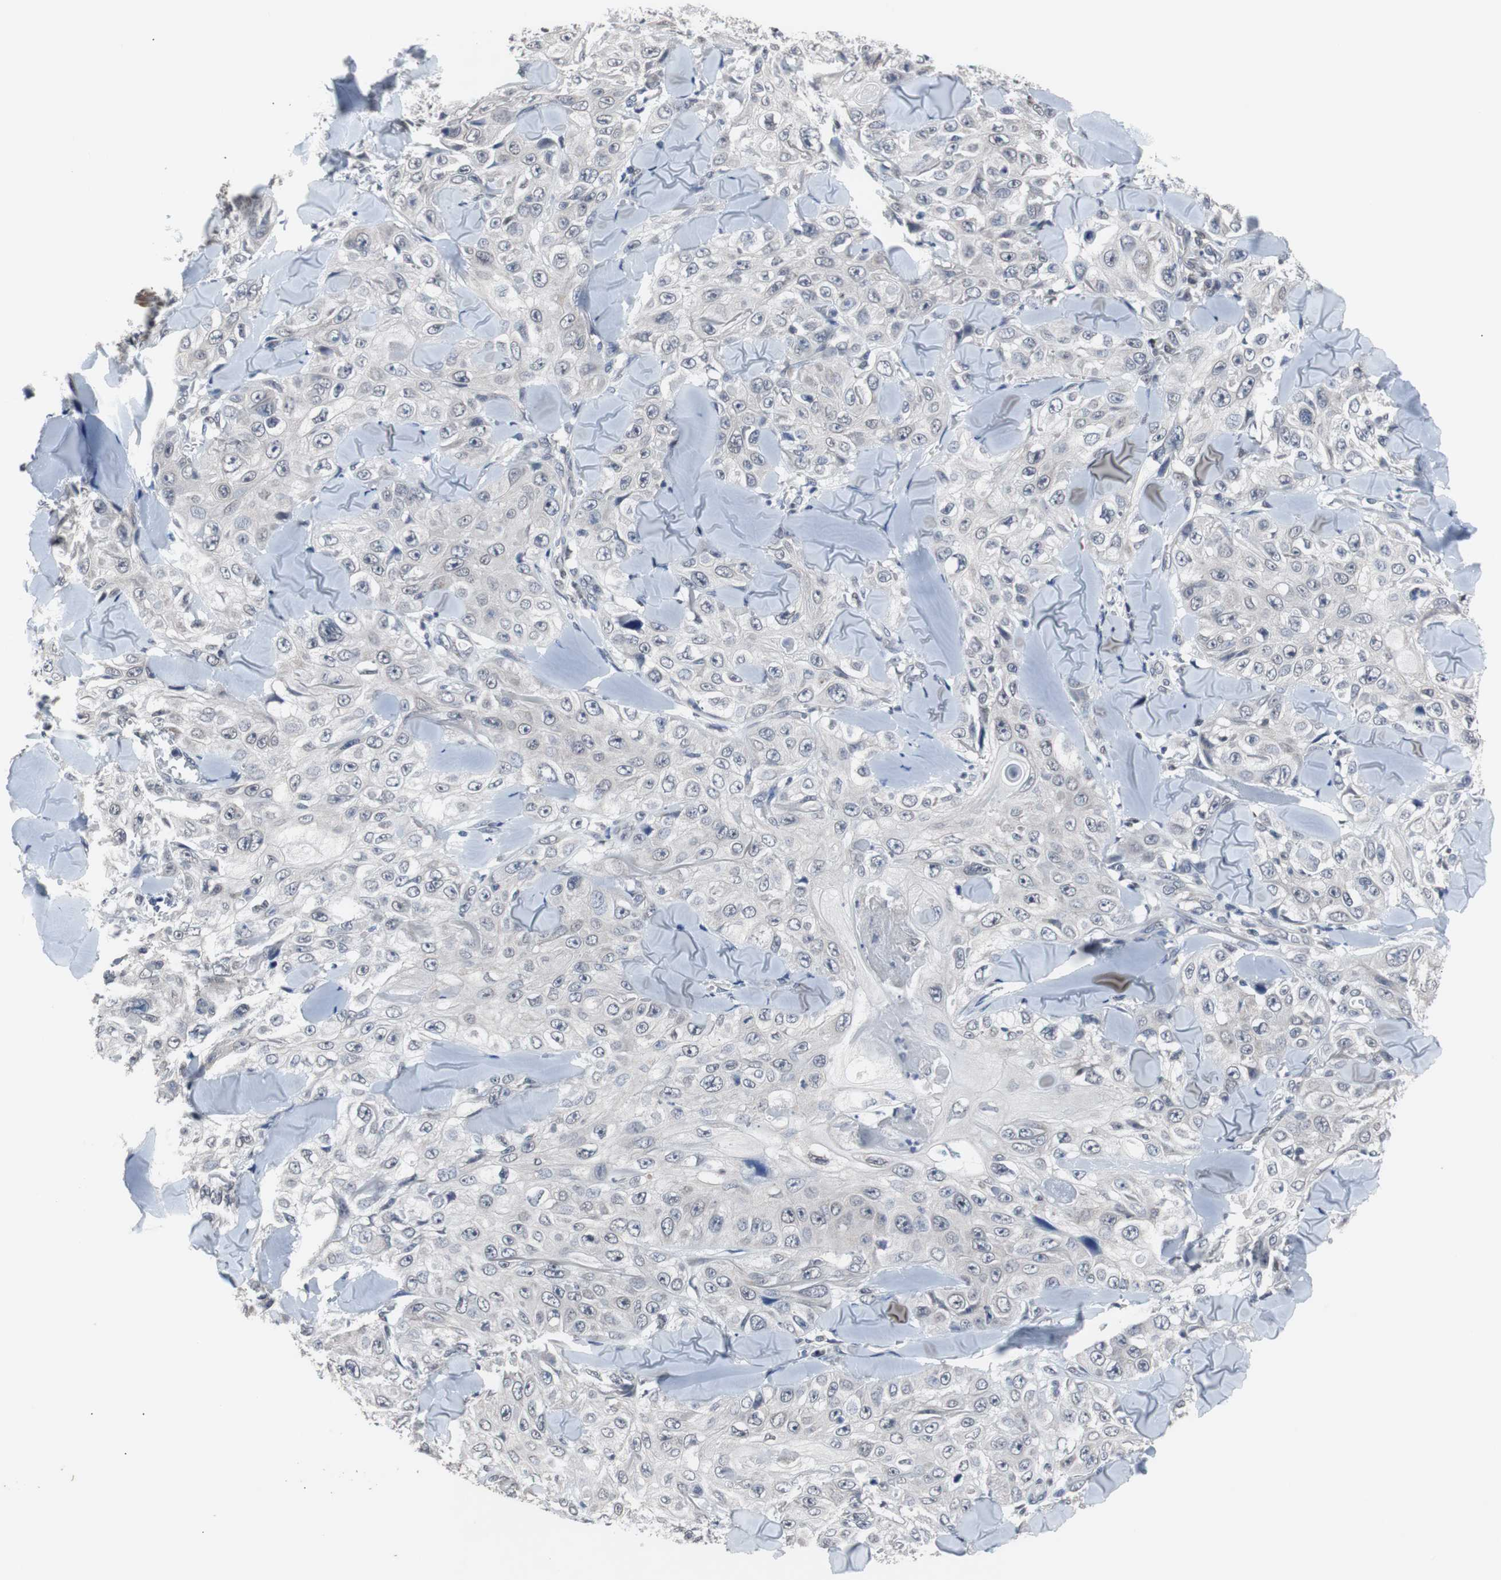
{"staining": {"intensity": "negative", "quantity": "none", "location": "none"}, "tissue": "skin cancer", "cell_type": "Tumor cells", "image_type": "cancer", "snomed": [{"axis": "morphology", "description": "Squamous cell carcinoma, NOS"}, {"axis": "topography", "description": "Skin"}], "caption": "Immunohistochemistry (IHC) image of neoplastic tissue: skin cancer (squamous cell carcinoma) stained with DAB (3,3'-diaminobenzidine) exhibits no significant protein staining in tumor cells.", "gene": "RBM47", "patient": {"sex": "male", "age": 86}}